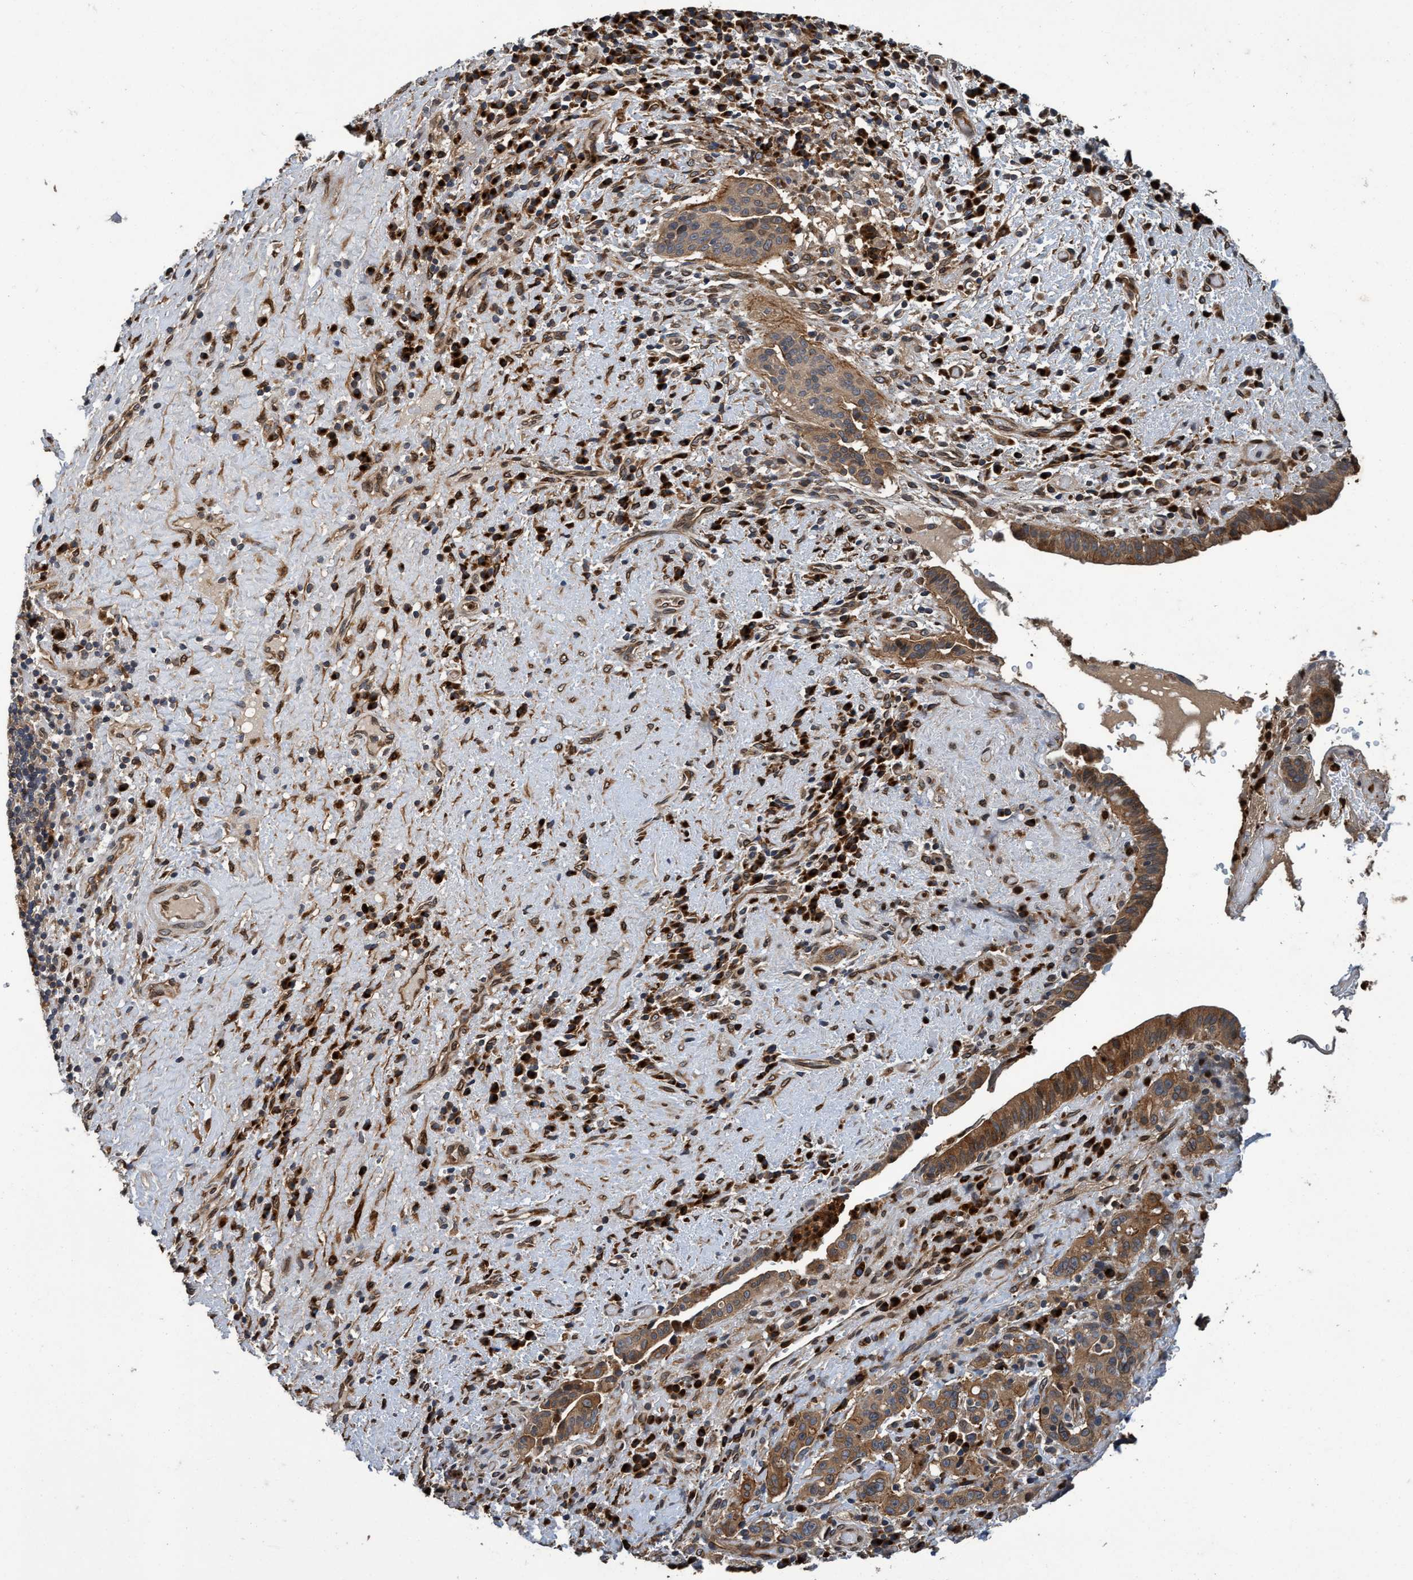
{"staining": {"intensity": "moderate", "quantity": ">75%", "location": "cytoplasmic/membranous"}, "tissue": "liver cancer", "cell_type": "Tumor cells", "image_type": "cancer", "snomed": [{"axis": "morphology", "description": "Cholangiocarcinoma"}, {"axis": "topography", "description": "Liver"}], "caption": "Approximately >75% of tumor cells in human liver cancer (cholangiocarcinoma) demonstrate moderate cytoplasmic/membranous protein staining as visualized by brown immunohistochemical staining.", "gene": "MACC1", "patient": {"sex": "female", "age": 38}}